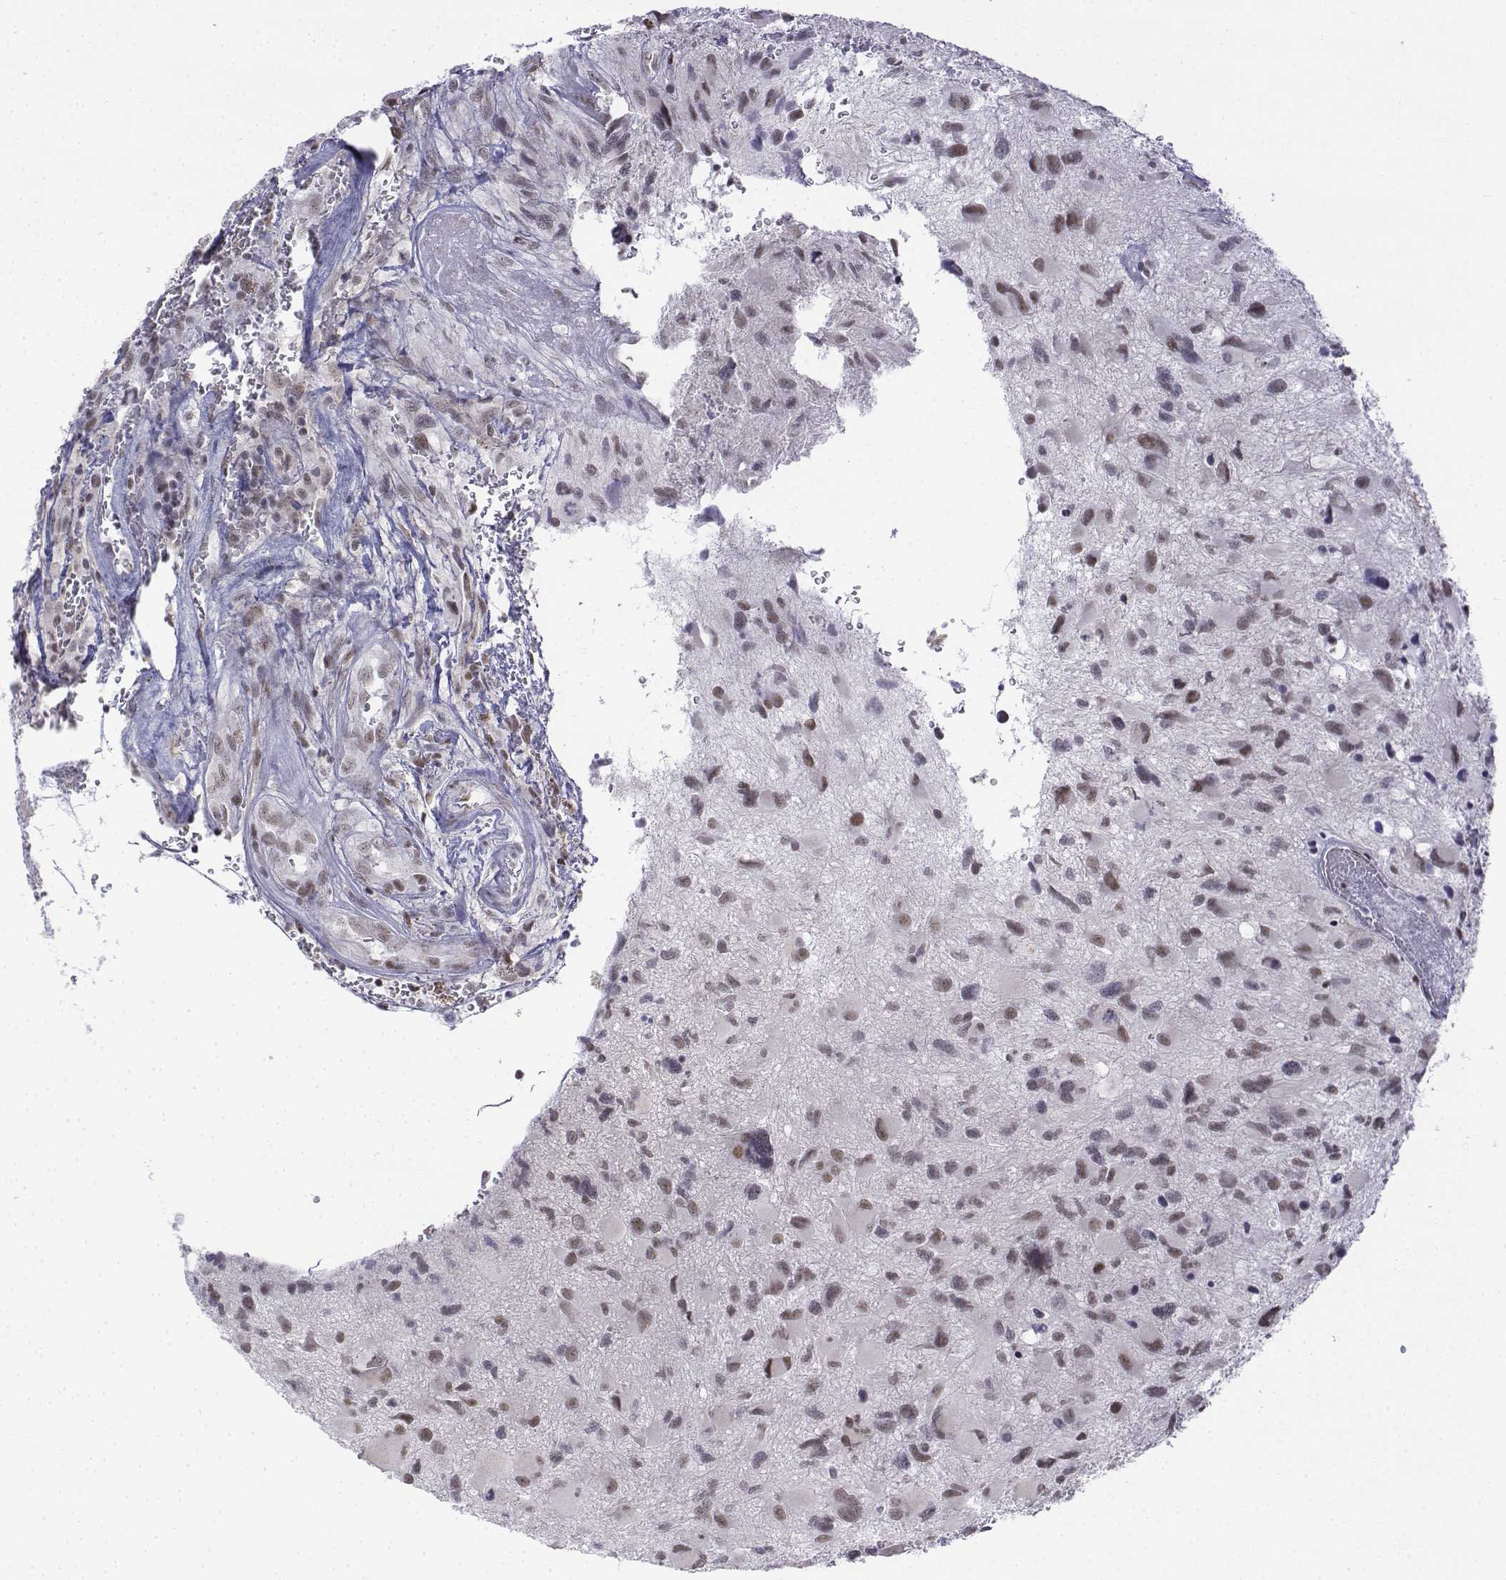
{"staining": {"intensity": "weak", "quantity": ">75%", "location": "nuclear"}, "tissue": "glioma", "cell_type": "Tumor cells", "image_type": "cancer", "snomed": [{"axis": "morphology", "description": "Glioma, malignant, NOS"}, {"axis": "morphology", "description": "Glioma, malignant, High grade"}, {"axis": "topography", "description": "Brain"}], "caption": "Glioma was stained to show a protein in brown. There is low levels of weak nuclear expression in about >75% of tumor cells.", "gene": "SETD1A", "patient": {"sex": "female", "age": 71}}